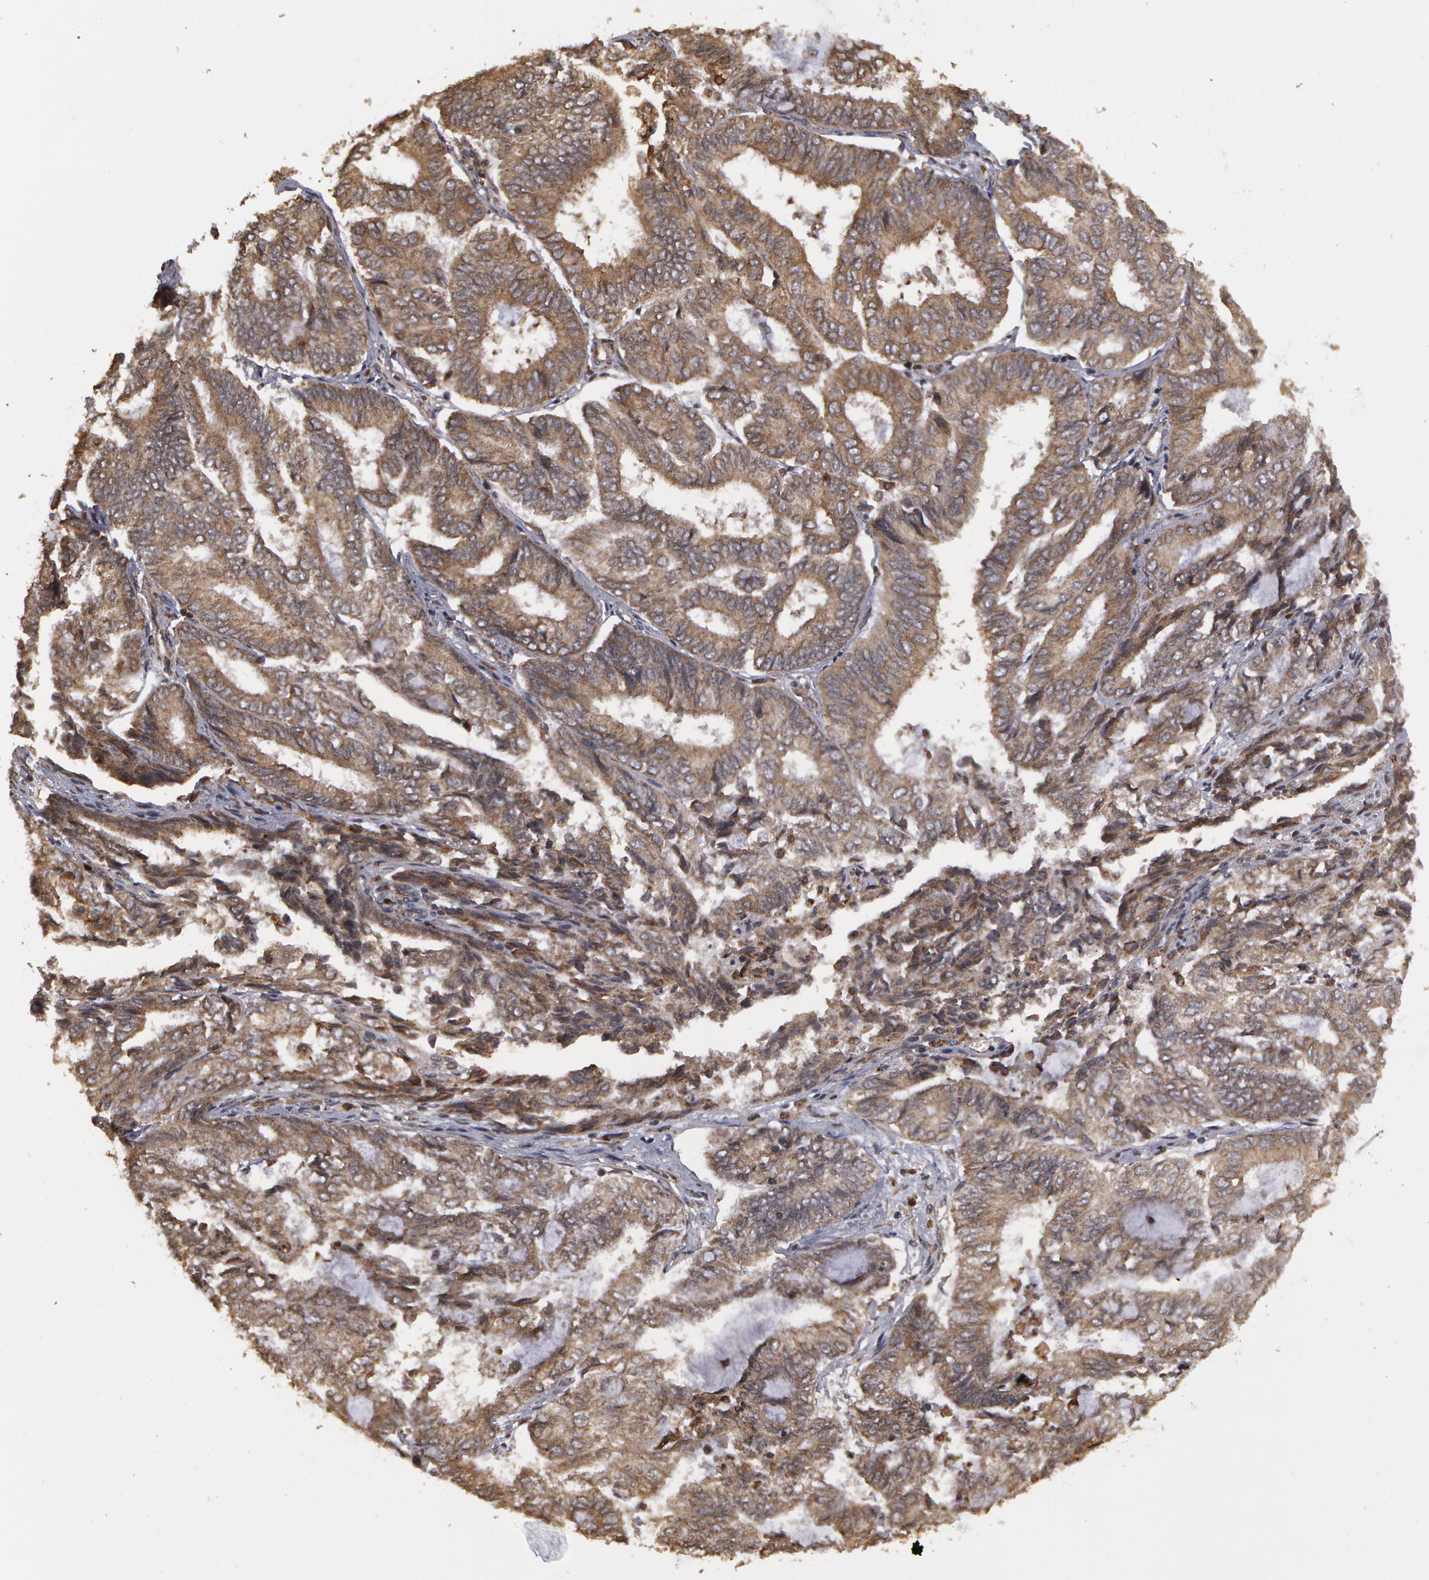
{"staining": {"intensity": "weak", "quantity": ">75%", "location": "cytoplasmic/membranous"}, "tissue": "endometrial cancer", "cell_type": "Tumor cells", "image_type": "cancer", "snomed": [{"axis": "morphology", "description": "Adenocarcinoma, NOS"}, {"axis": "topography", "description": "Endometrium"}], "caption": "DAB immunohistochemical staining of human endometrial adenocarcinoma shows weak cytoplasmic/membranous protein expression in about >75% of tumor cells. The staining was performed using DAB (3,3'-diaminobenzidine) to visualize the protein expression in brown, while the nuclei were stained in blue with hematoxylin (Magnification: 20x).", "gene": "CALR", "patient": {"sex": "female", "age": 59}}